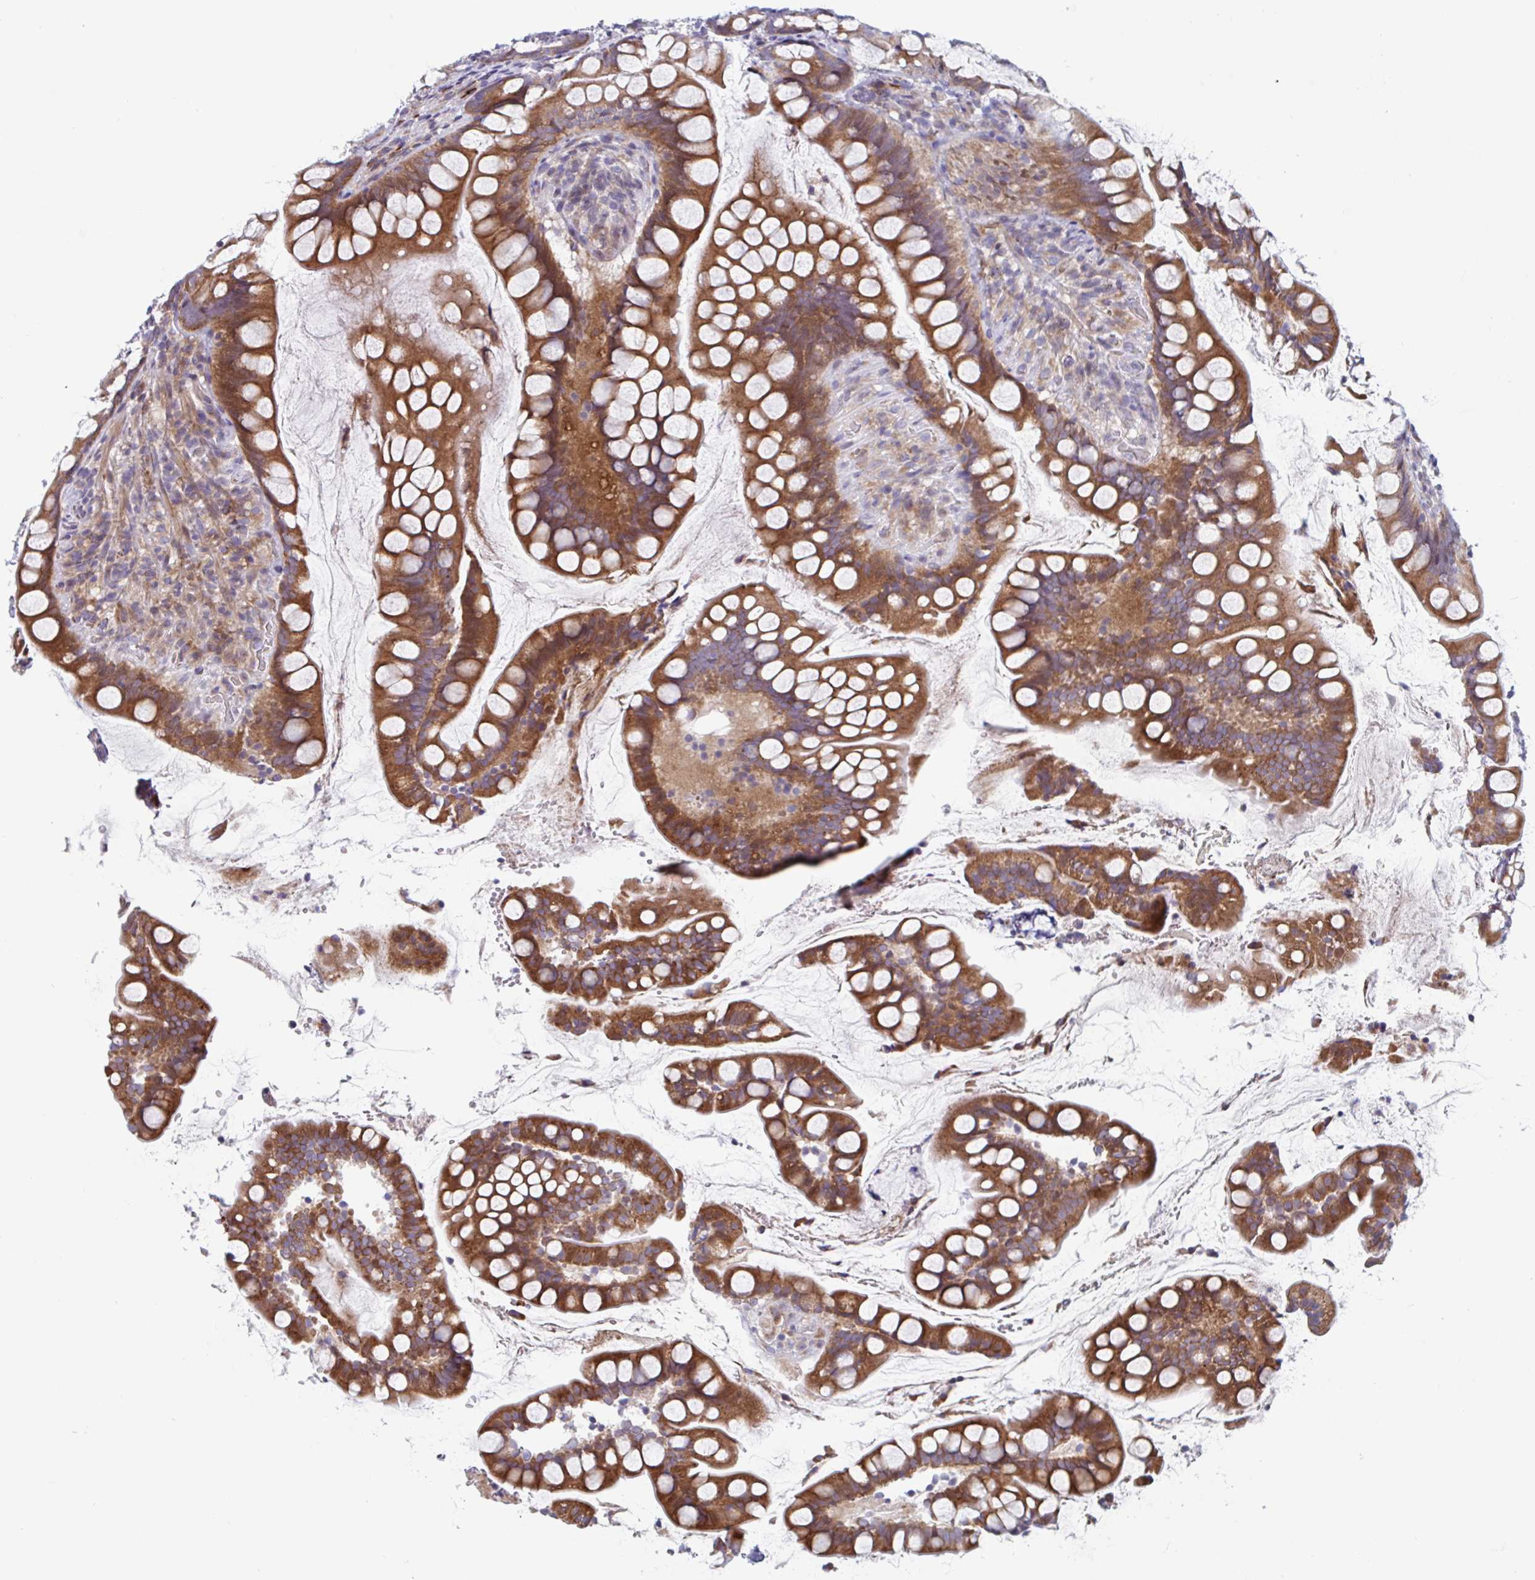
{"staining": {"intensity": "strong", "quantity": ">75%", "location": "cytoplasmic/membranous"}, "tissue": "small intestine", "cell_type": "Glandular cells", "image_type": "normal", "snomed": [{"axis": "morphology", "description": "Normal tissue, NOS"}, {"axis": "topography", "description": "Small intestine"}], "caption": "Immunohistochemical staining of benign small intestine displays high levels of strong cytoplasmic/membranous expression in approximately >75% of glandular cells. The protein is shown in brown color, while the nuclei are stained blue.", "gene": "DUXA", "patient": {"sex": "male", "age": 70}}